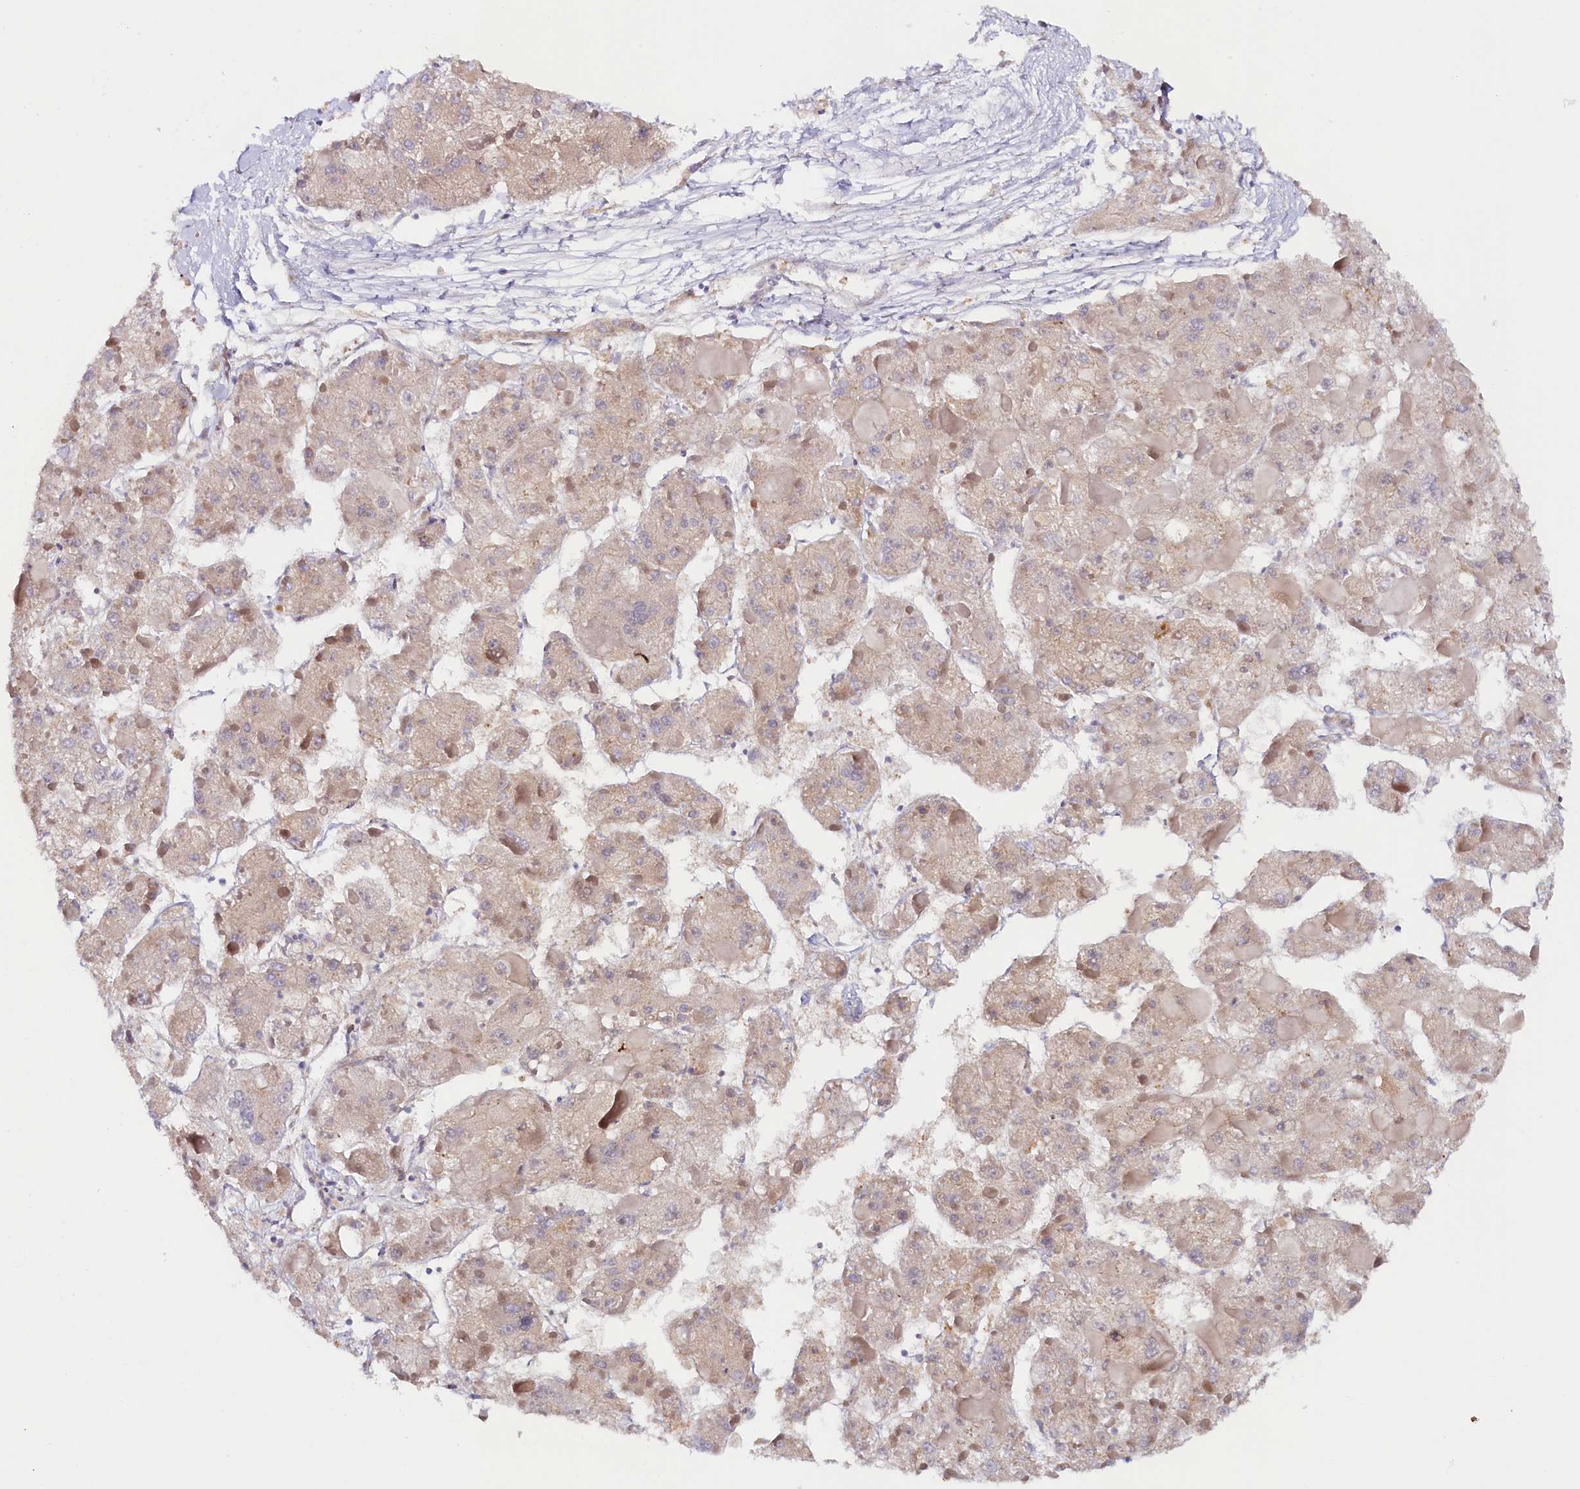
{"staining": {"intensity": "moderate", "quantity": "<25%", "location": "cytoplasmic/membranous"}, "tissue": "liver cancer", "cell_type": "Tumor cells", "image_type": "cancer", "snomed": [{"axis": "morphology", "description": "Carcinoma, Hepatocellular, NOS"}, {"axis": "topography", "description": "Liver"}], "caption": "Moderate cytoplasmic/membranous expression for a protein is seen in approximately <25% of tumor cells of liver cancer using immunohistochemistry.", "gene": "ANKRD24", "patient": {"sex": "female", "age": 73}}